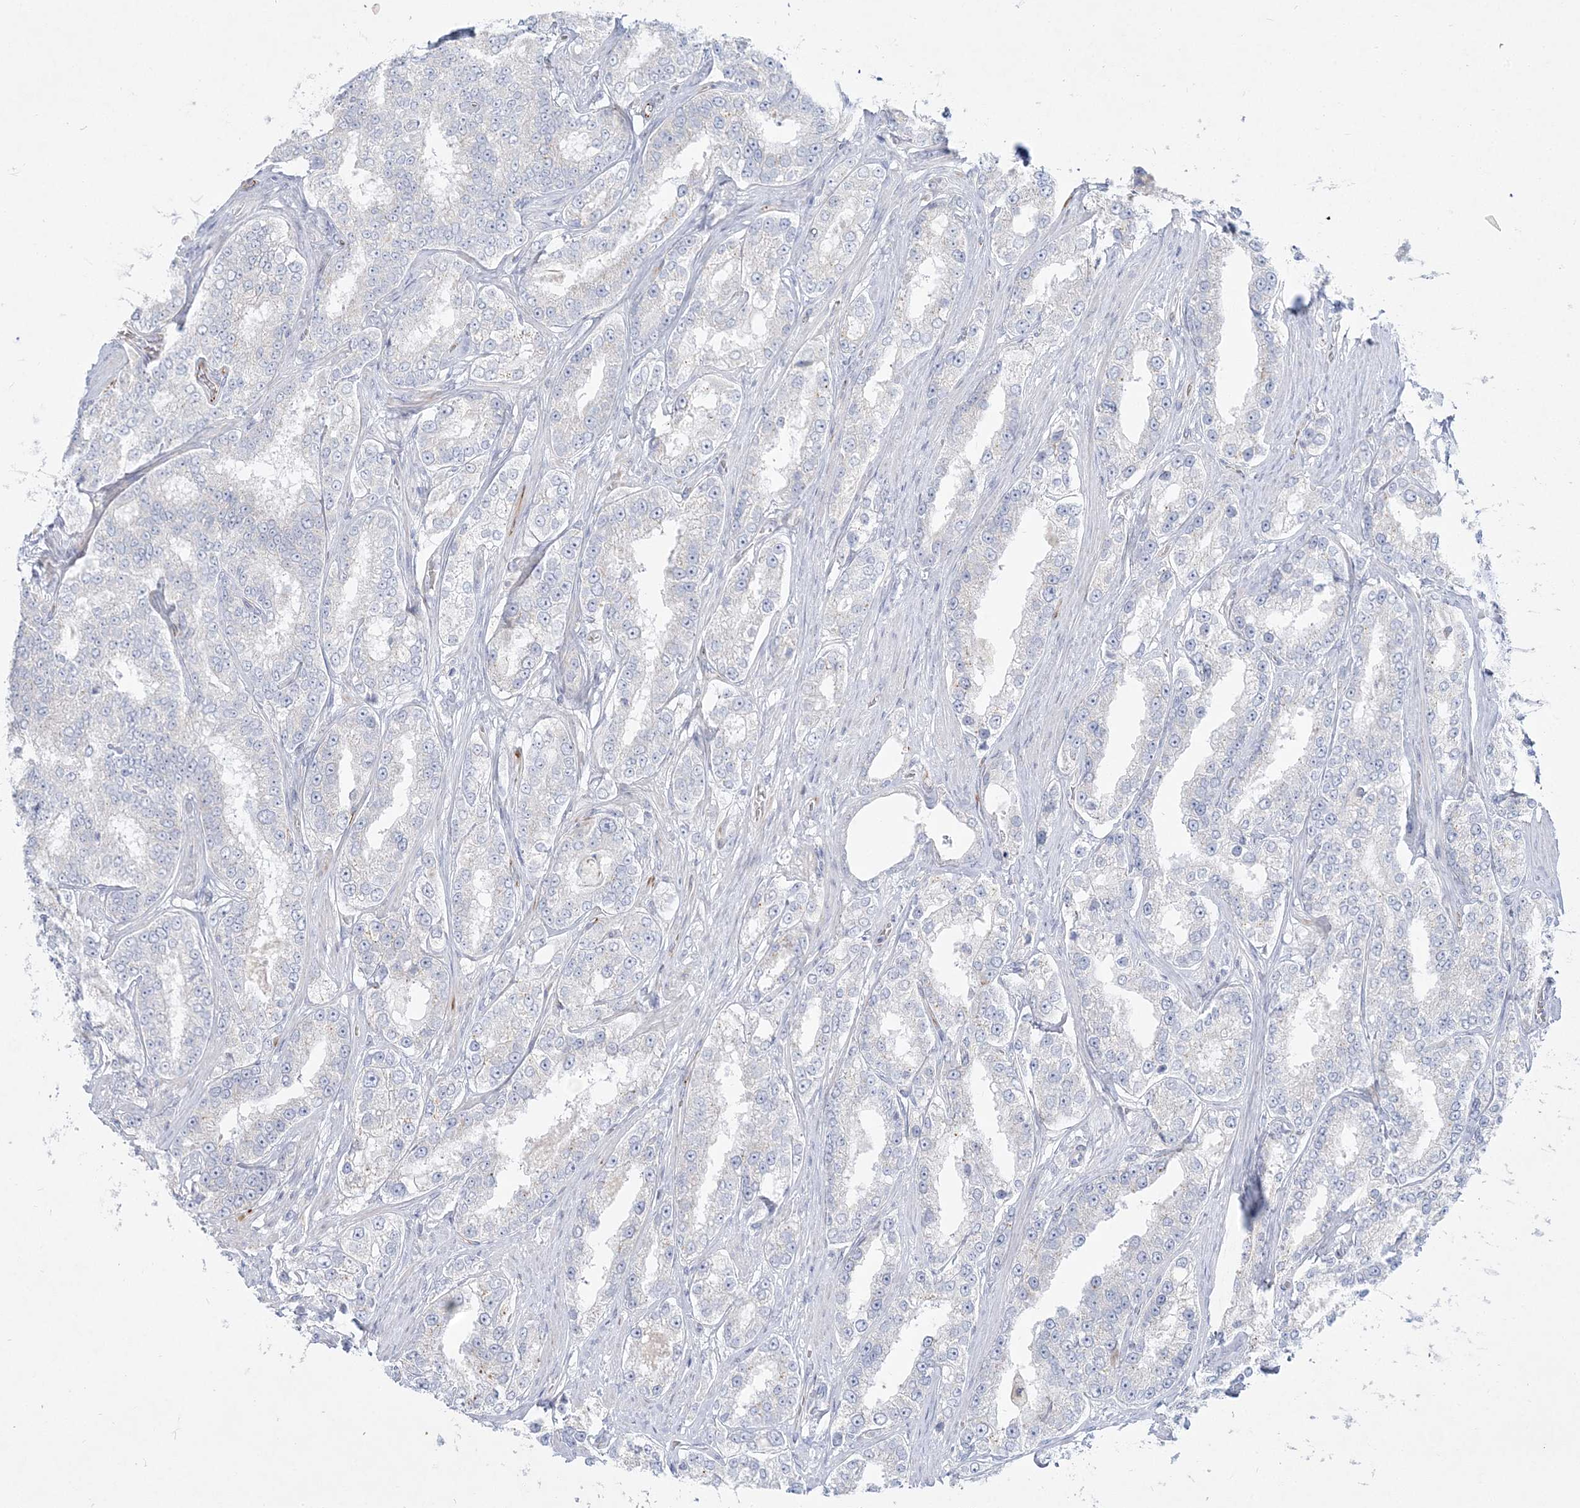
{"staining": {"intensity": "negative", "quantity": "none", "location": "none"}, "tissue": "prostate cancer", "cell_type": "Tumor cells", "image_type": "cancer", "snomed": [{"axis": "morphology", "description": "Normal tissue, NOS"}, {"axis": "morphology", "description": "Adenocarcinoma, High grade"}, {"axis": "topography", "description": "Prostate"}], "caption": "Photomicrograph shows no protein positivity in tumor cells of prostate cancer tissue.", "gene": "GPAT2", "patient": {"sex": "male", "age": 83}}